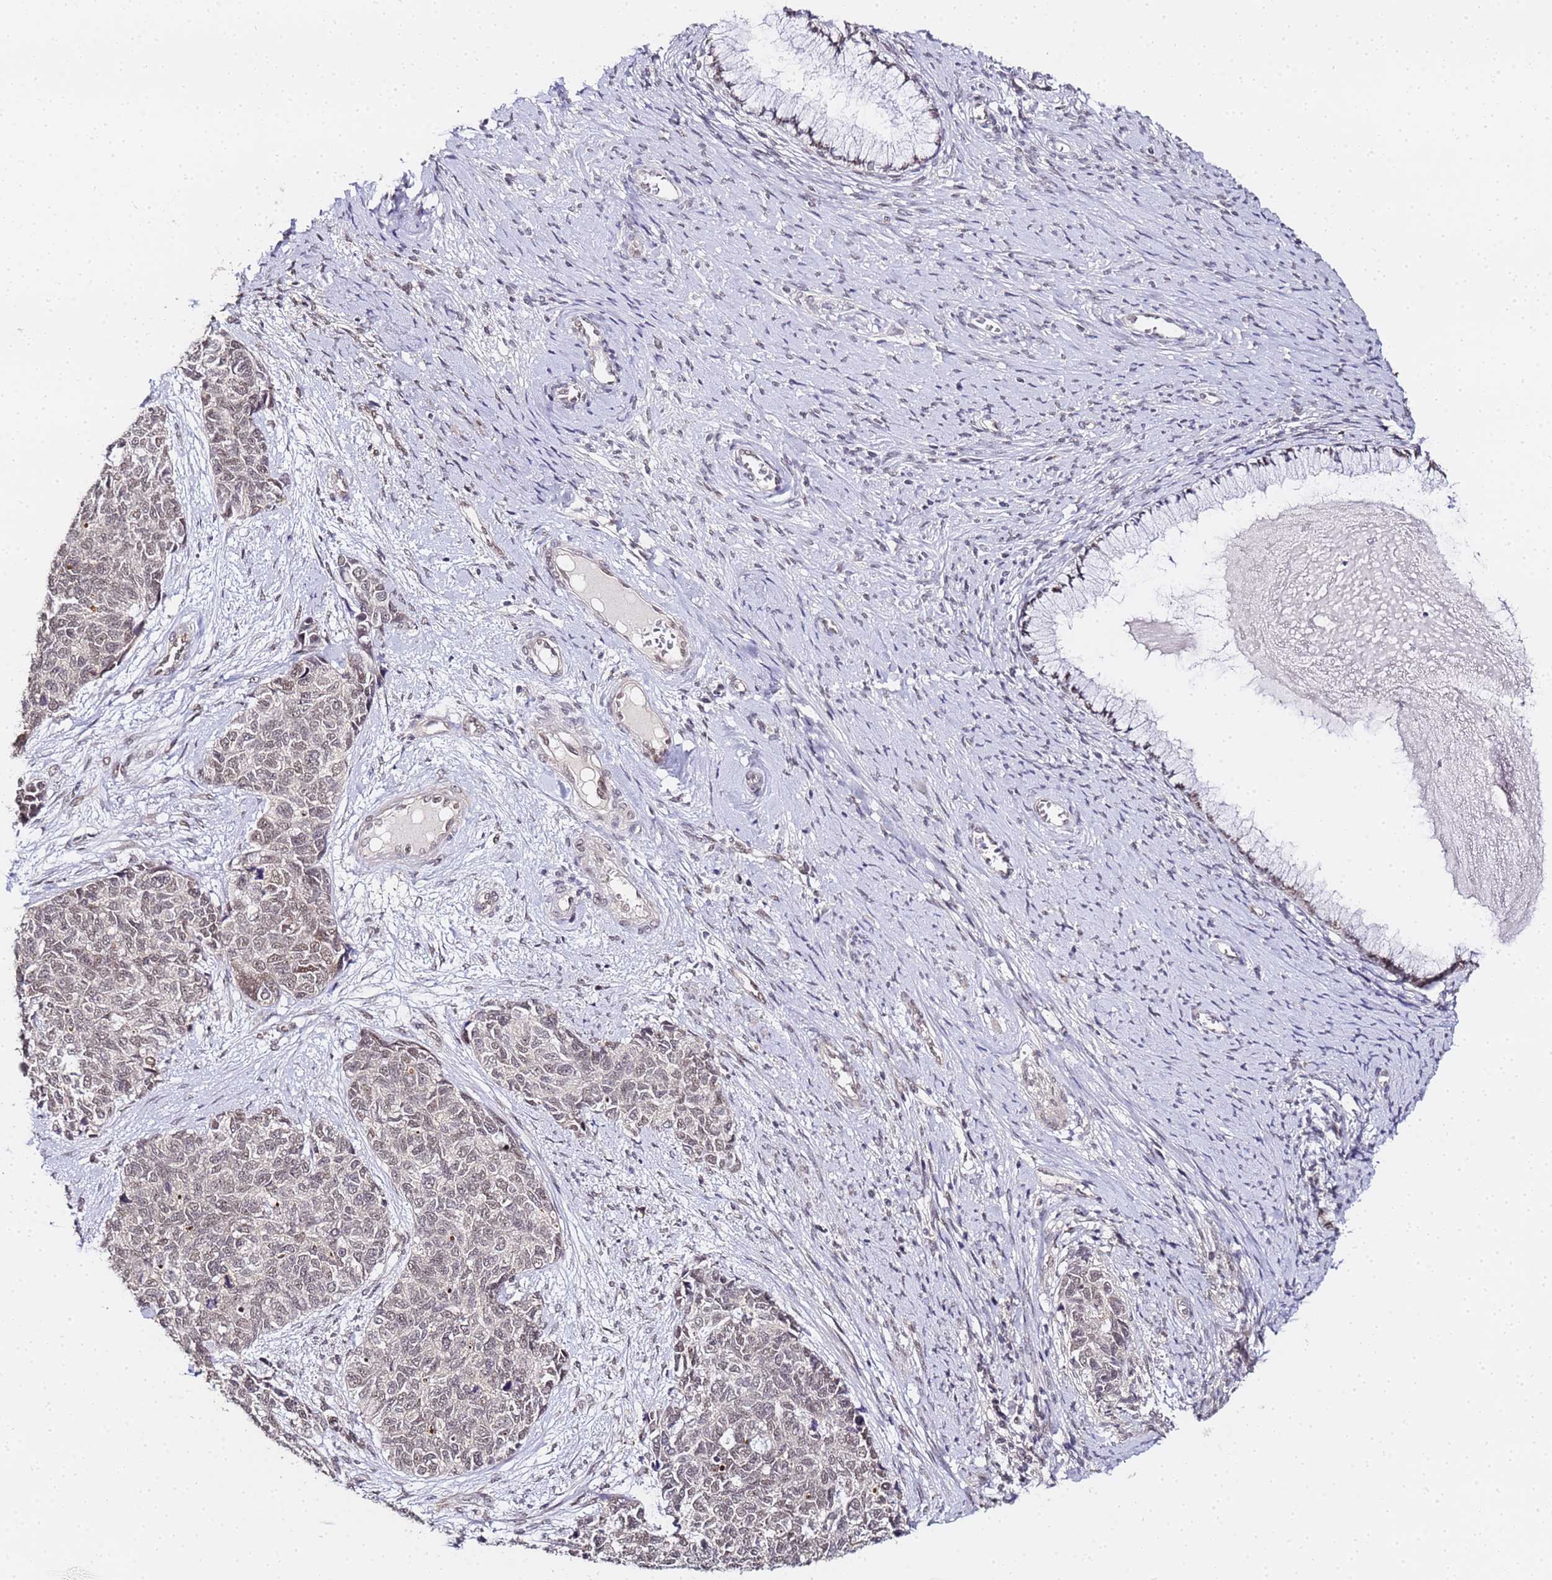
{"staining": {"intensity": "weak", "quantity": "25%-75%", "location": "nuclear"}, "tissue": "cervical cancer", "cell_type": "Tumor cells", "image_type": "cancer", "snomed": [{"axis": "morphology", "description": "Squamous cell carcinoma, NOS"}, {"axis": "topography", "description": "Cervix"}], "caption": "Immunohistochemistry (DAB) staining of cervical cancer shows weak nuclear protein staining in about 25%-75% of tumor cells.", "gene": "LSM3", "patient": {"sex": "female", "age": 63}}